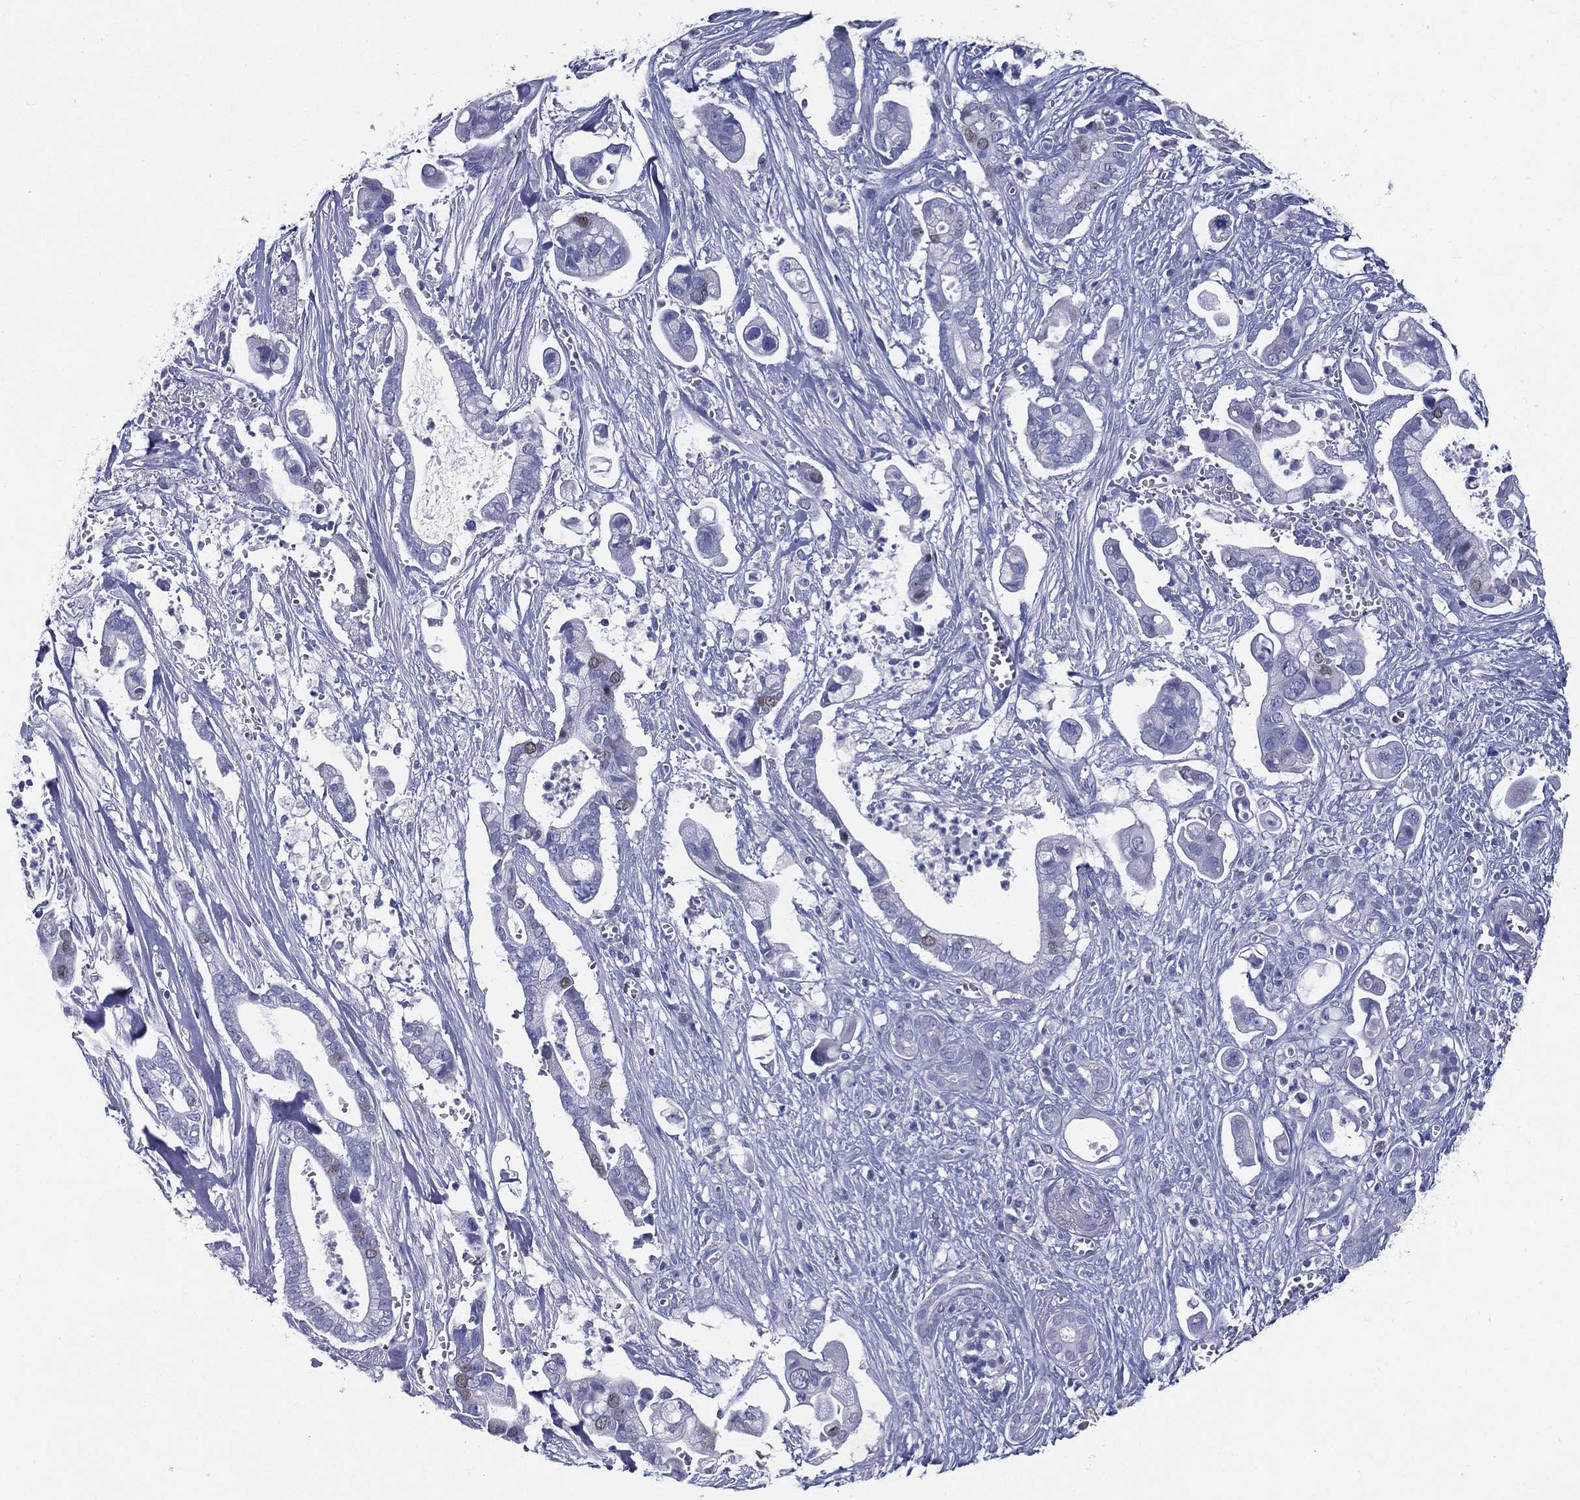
{"staining": {"intensity": "negative", "quantity": "none", "location": "none"}, "tissue": "pancreatic cancer", "cell_type": "Tumor cells", "image_type": "cancer", "snomed": [{"axis": "morphology", "description": "Adenocarcinoma, NOS"}, {"axis": "topography", "description": "Pancreas"}], "caption": "Tumor cells show no significant expression in adenocarcinoma (pancreatic). (DAB immunohistochemistry (IHC) with hematoxylin counter stain).", "gene": "KIF2C", "patient": {"sex": "male", "age": 61}}